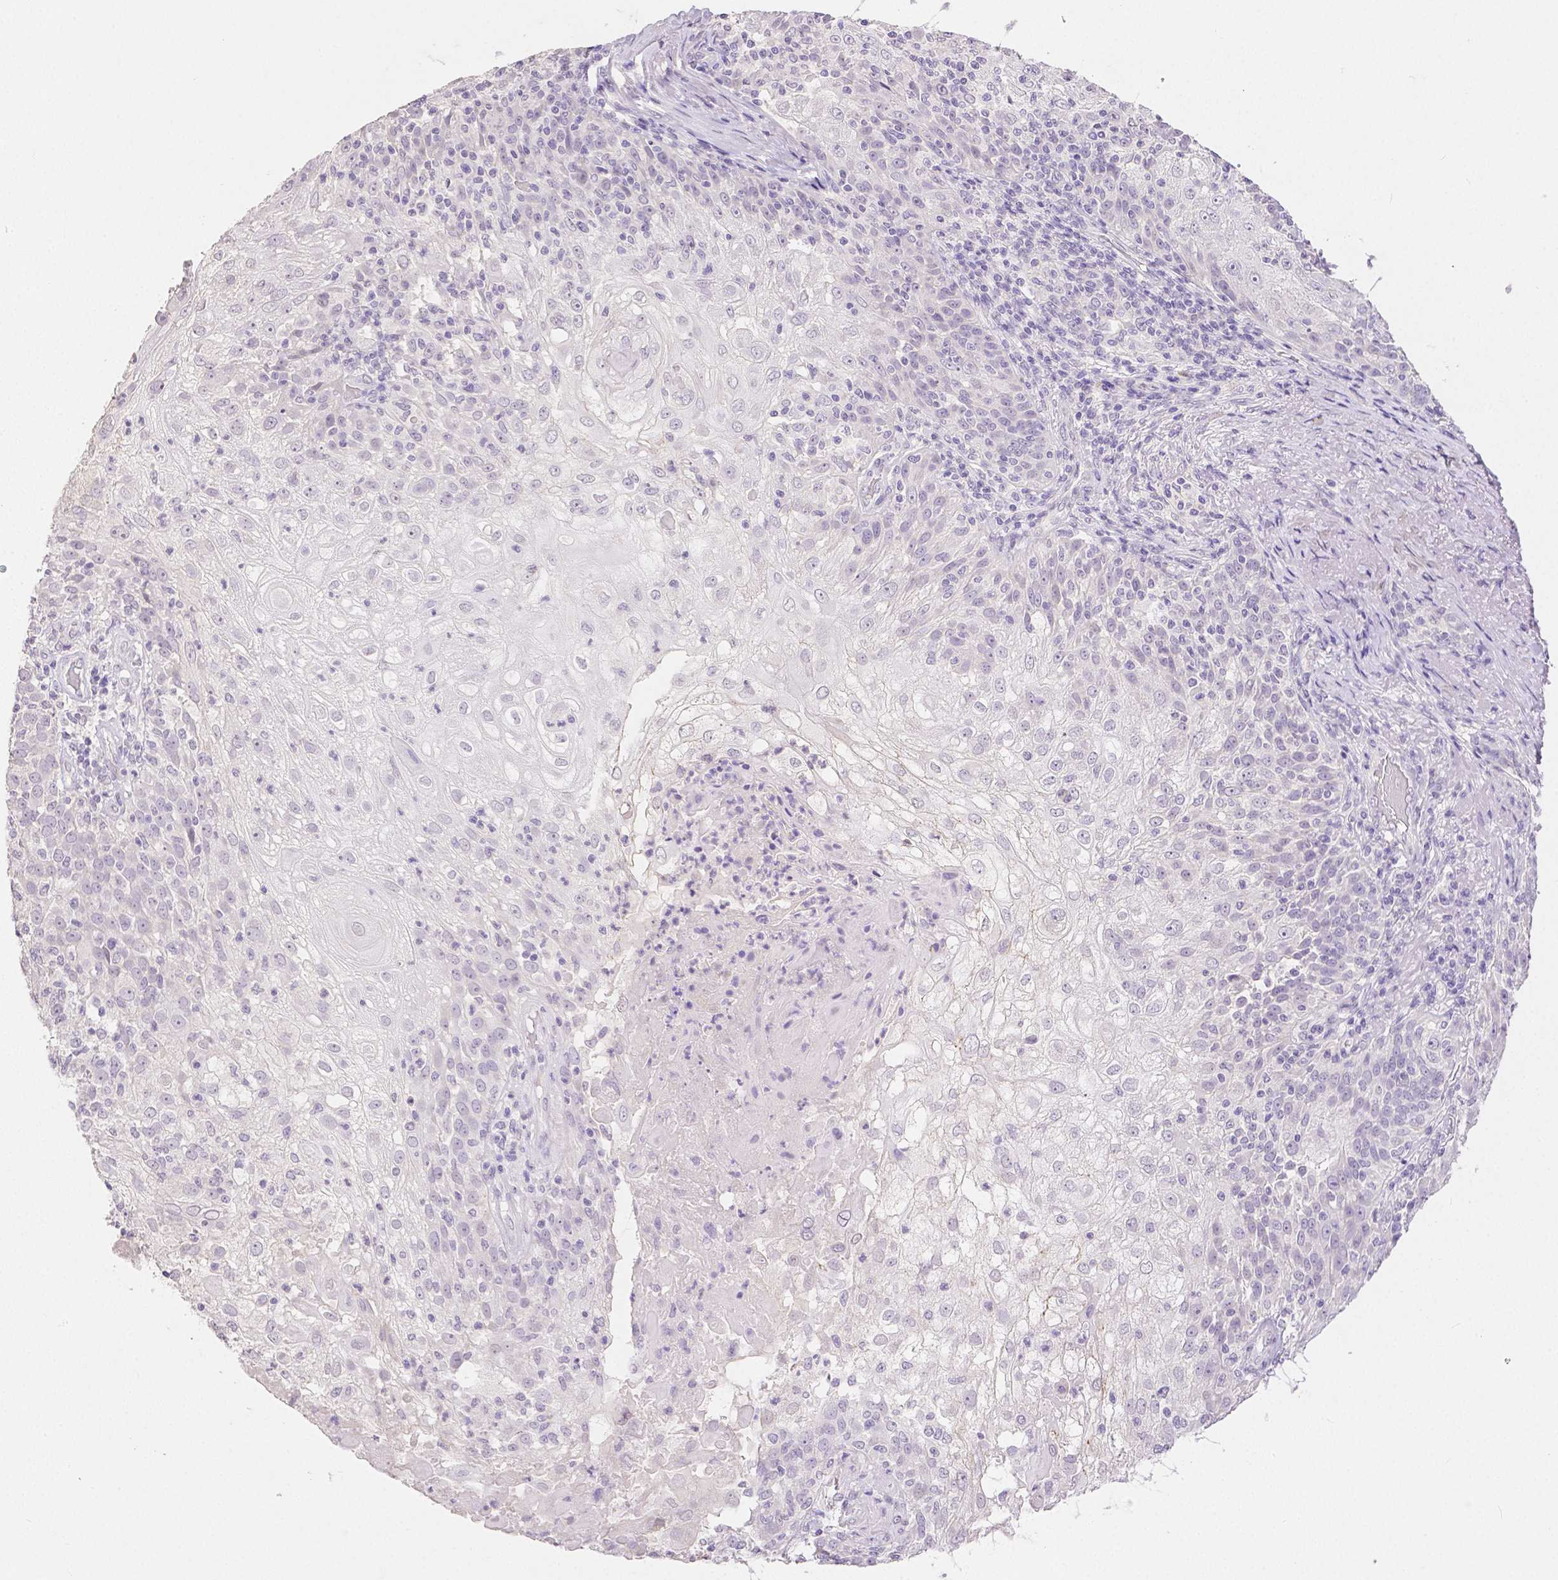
{"staining": {"intensity": "negative", "quantity": "none", "location": "none"}, "tissue": "skin cancer", "cell_type": "Tumor cells", "image_type": "cancer", "snomed": [{"axis": "morphology", "description": "Normal tissue, NOS"}, {"axis": "morphology", "description": "Squamous cell carcinoma, NOS"}, {"axis": "topography", "description": "Skin"}], "caption": "Tumor cells are negative for protein expression in human skin squamous cell carcinoma.", "gene": "OCLN", "patient": {"sex": "female", "age": 83}}